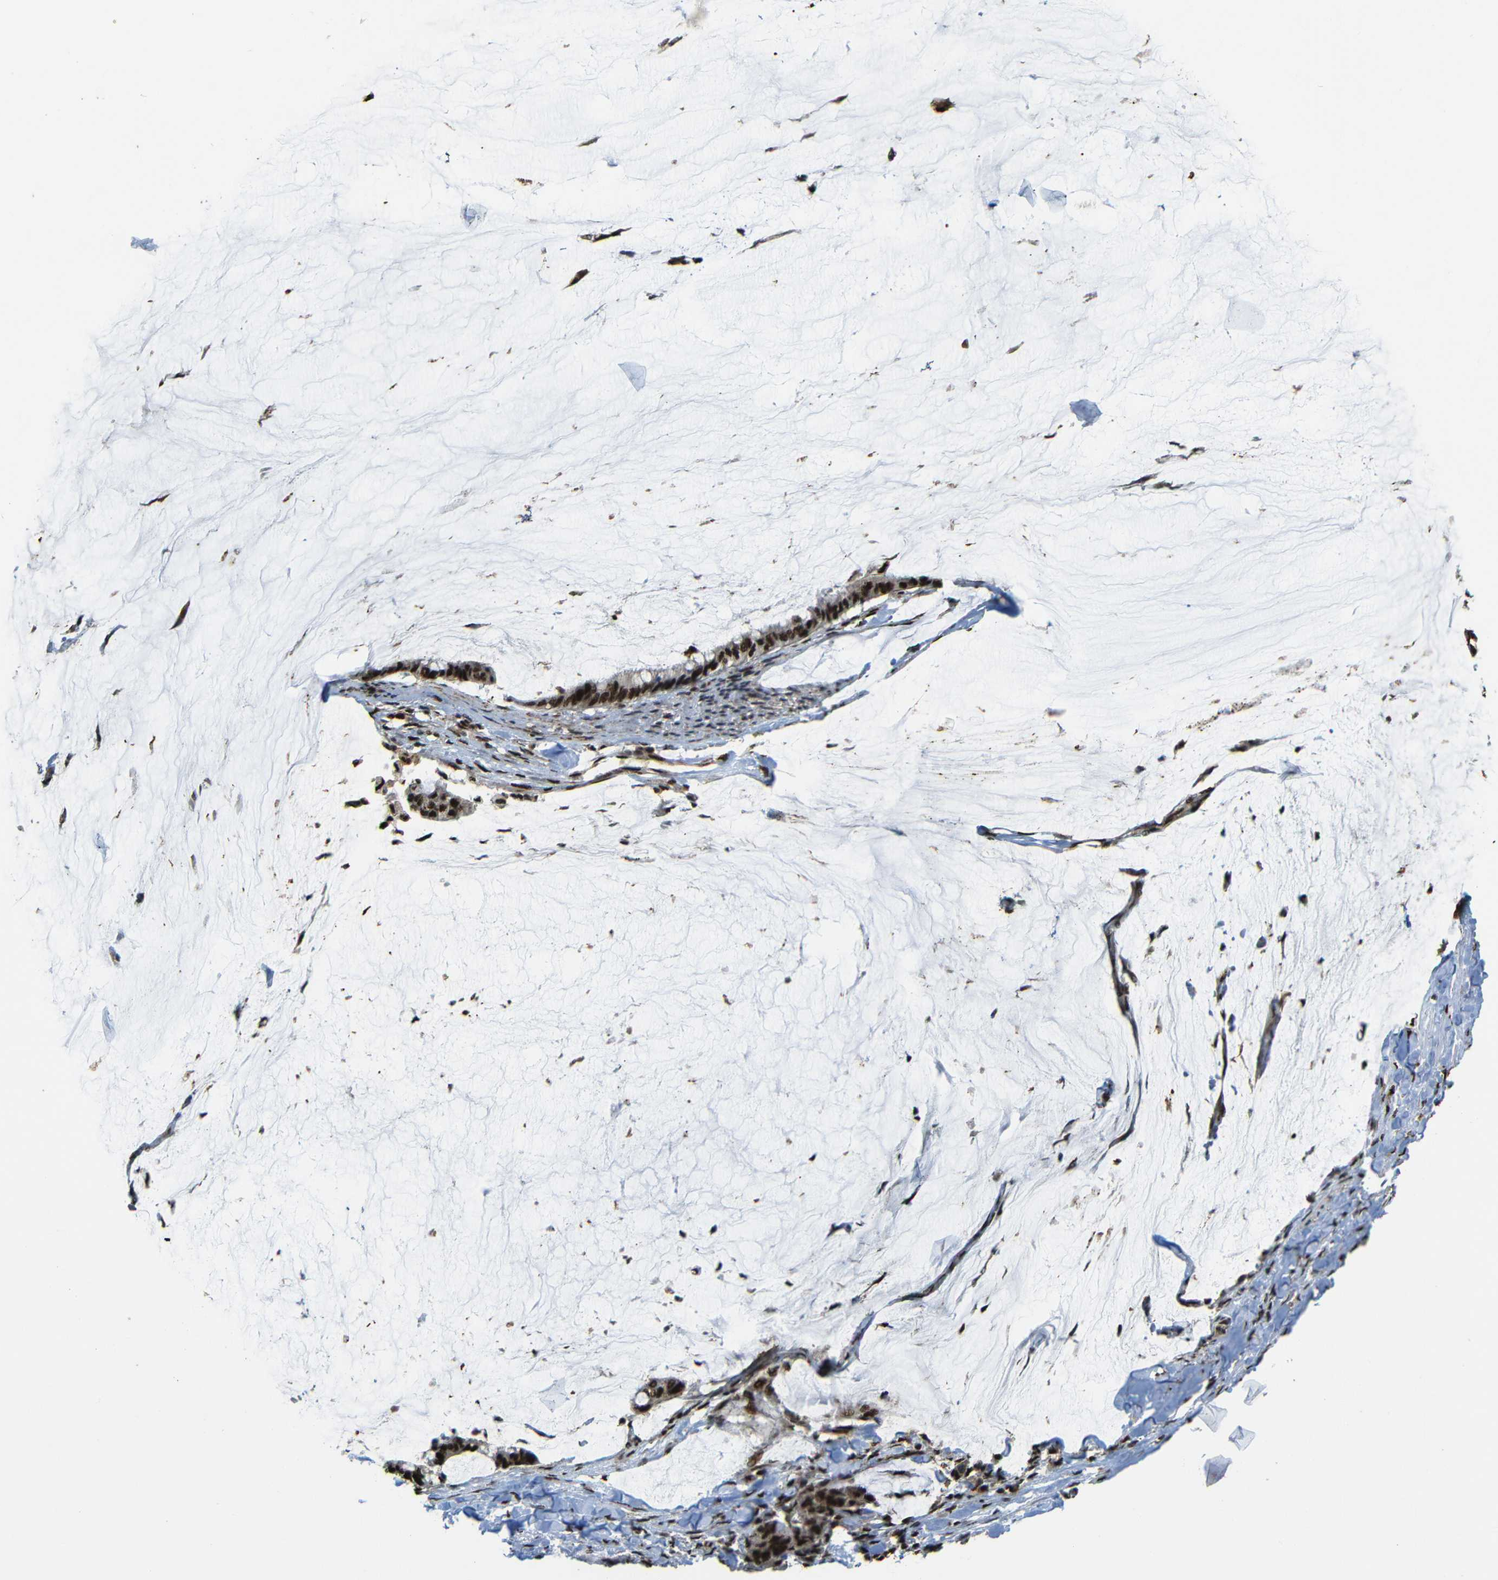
{"staining": {"intensity": "strong", "quantity": ">75%", "location": "cytoplasmic/membranous,nuclear"}, "tissue": "pancreatic cancer", "cell_type": "Tumor cells", "image_type": "cancer", "snomed": [{"axis": "morphology", "description": "Adenocarcinoma, NOS"}, {"axis": "topography", "description": "Pancreas"}], "caption": "Strong cytoplasmic/membranous and nuclear expression is identified in about >75% of tumor cells in pancreatic adenocarcinoma.", "gene": "TCF7L2", "patient": {"sex": "male", "age": 41}}